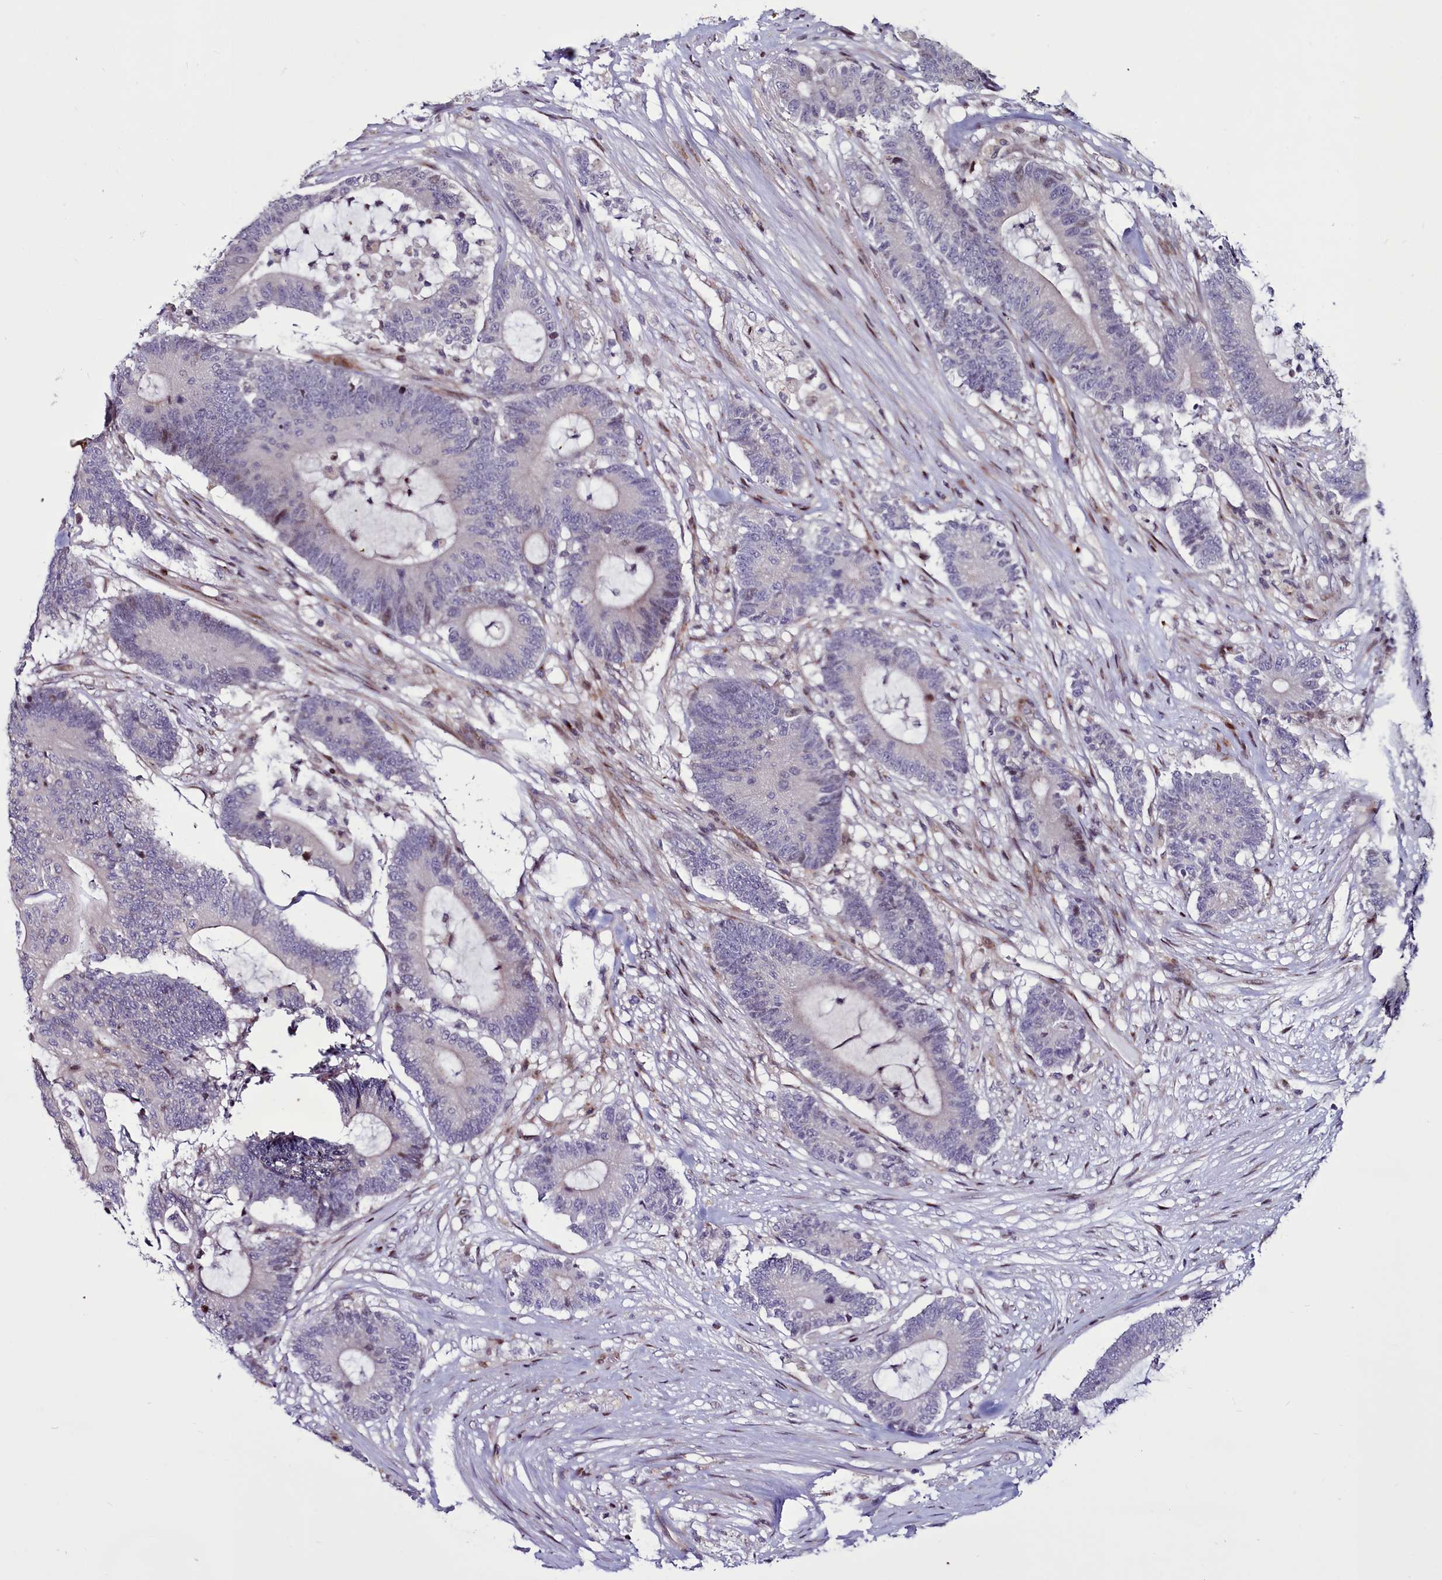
{"staining": {"intensity": "negative", "quantity": "none", "location": "none"}, "tissue": "colorectal cancer", "cell_type": "Tumor cells", "image_type": "cancer", "snomed": [{"axis": "morphology", "description": "Adenocarcinoma, NOS"}, {"axis": "topography", "description": "Colon"}], "caption": "A micrograph of human colorectal adenocarcinoma is negative for staining in tumor cells. The staining was performed using DAB (3,3'-diaminobenzidine) to visualize the protein expression in brown, while the nuclei were stained in blue with hematoxylin (Magnification: 20x).", "gene": "WBP11", "patient": {"sex": "female", "age": 84}}